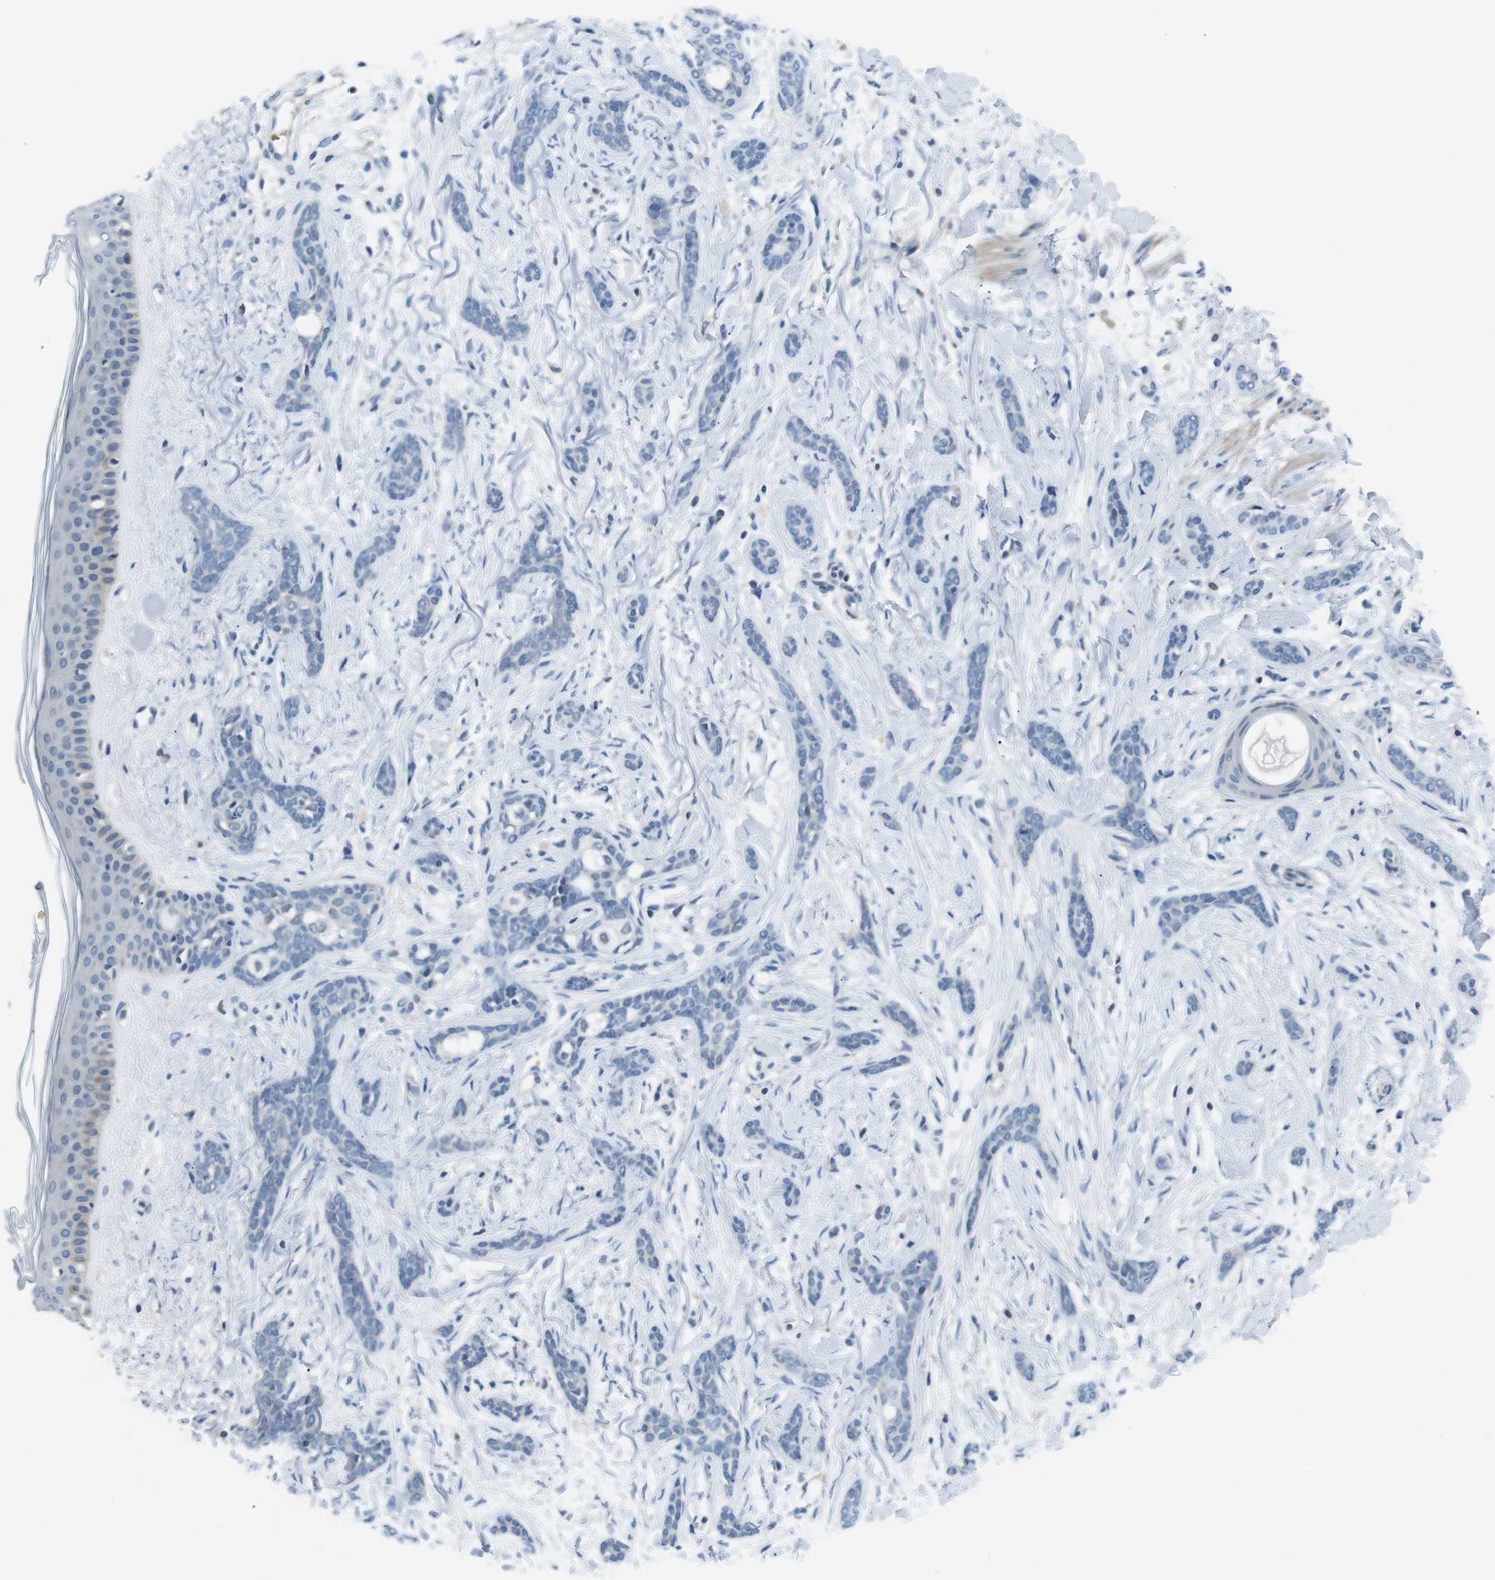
{"staining": {"intensity": "negative", "quantity": "none", "location": "none"}, "tissue": "skin cancer", "cell_type": "Tumor cells", "image_type": "cancer", "snomed": [{"axis": "morphology", "description": "Basal cell carcinoma"}, {"axis": "morphology", "description": "Adnexal tumor, benign"}, {"axis": "topography", "description": "Skin"}], "caption": "Skin cancer was stained to show a protein in brown. There is no significant positivity in tumor cells. The staining is performed using DAB brown chromogen with nuclei counter-stained in using hematoxylin.", "gene": "WSCD1", "patient": {"sex": "female", "age": 42}}